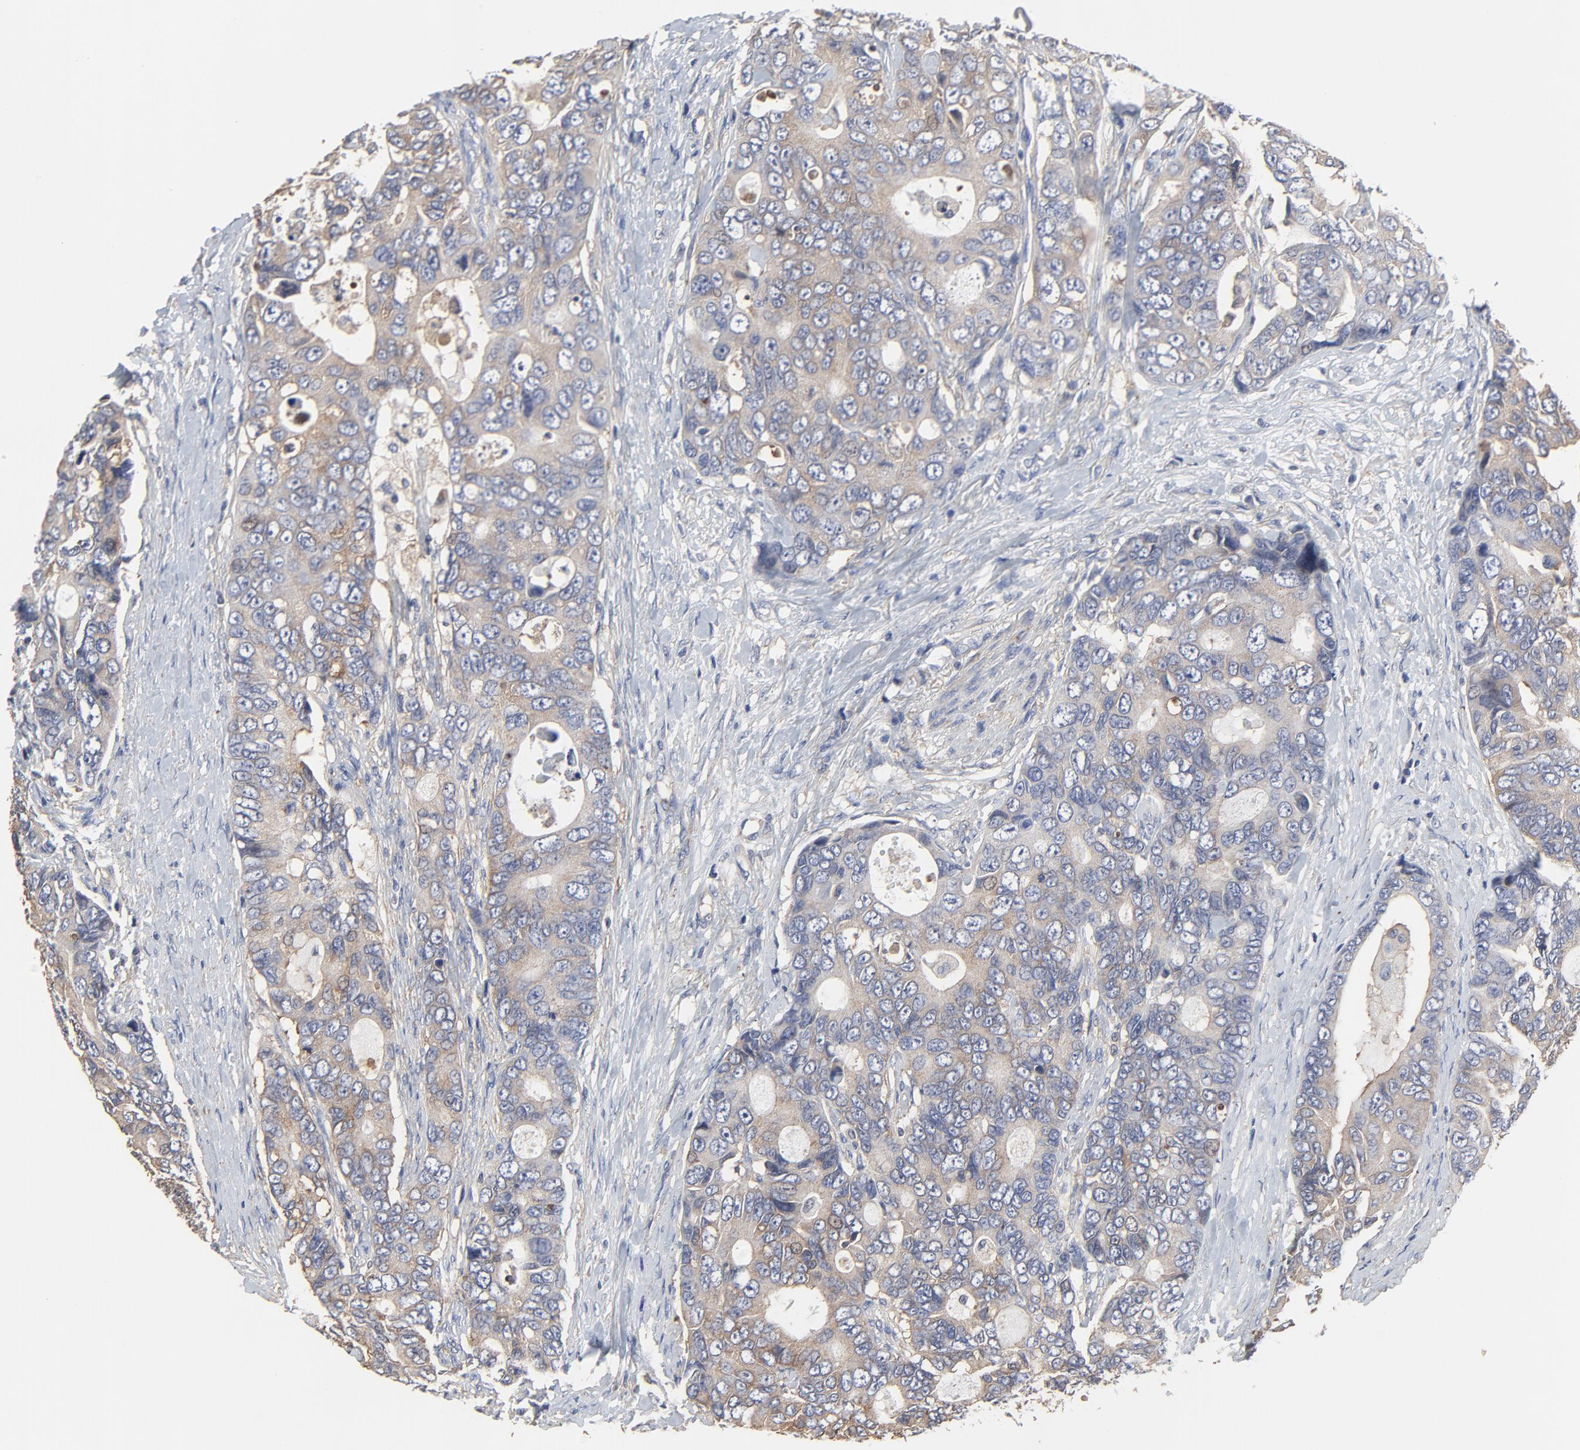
{"staining": {"intensity": "weak", "quantity": ">75%", "location": "cytoplasmic/membranous"}, "tissue": "colorectal cancer", "cell_type": "Tumor cells", "image_type": "cancer", "snomed": [{"axis": "morphology", "description": "Adenocarcinoma, NOS"}, {"axis": "topography", "description": "Rectum"}], "caption": "Approximately >75% of tumor cells in human colorectal cancer (adenocarcinoma) demonstrate weak cytoplasmic/membranous protein staining as visualized by brown immunohistochemical staining.", "gene": "NXF3", "patient": {"sex": "female", "age": 67}}